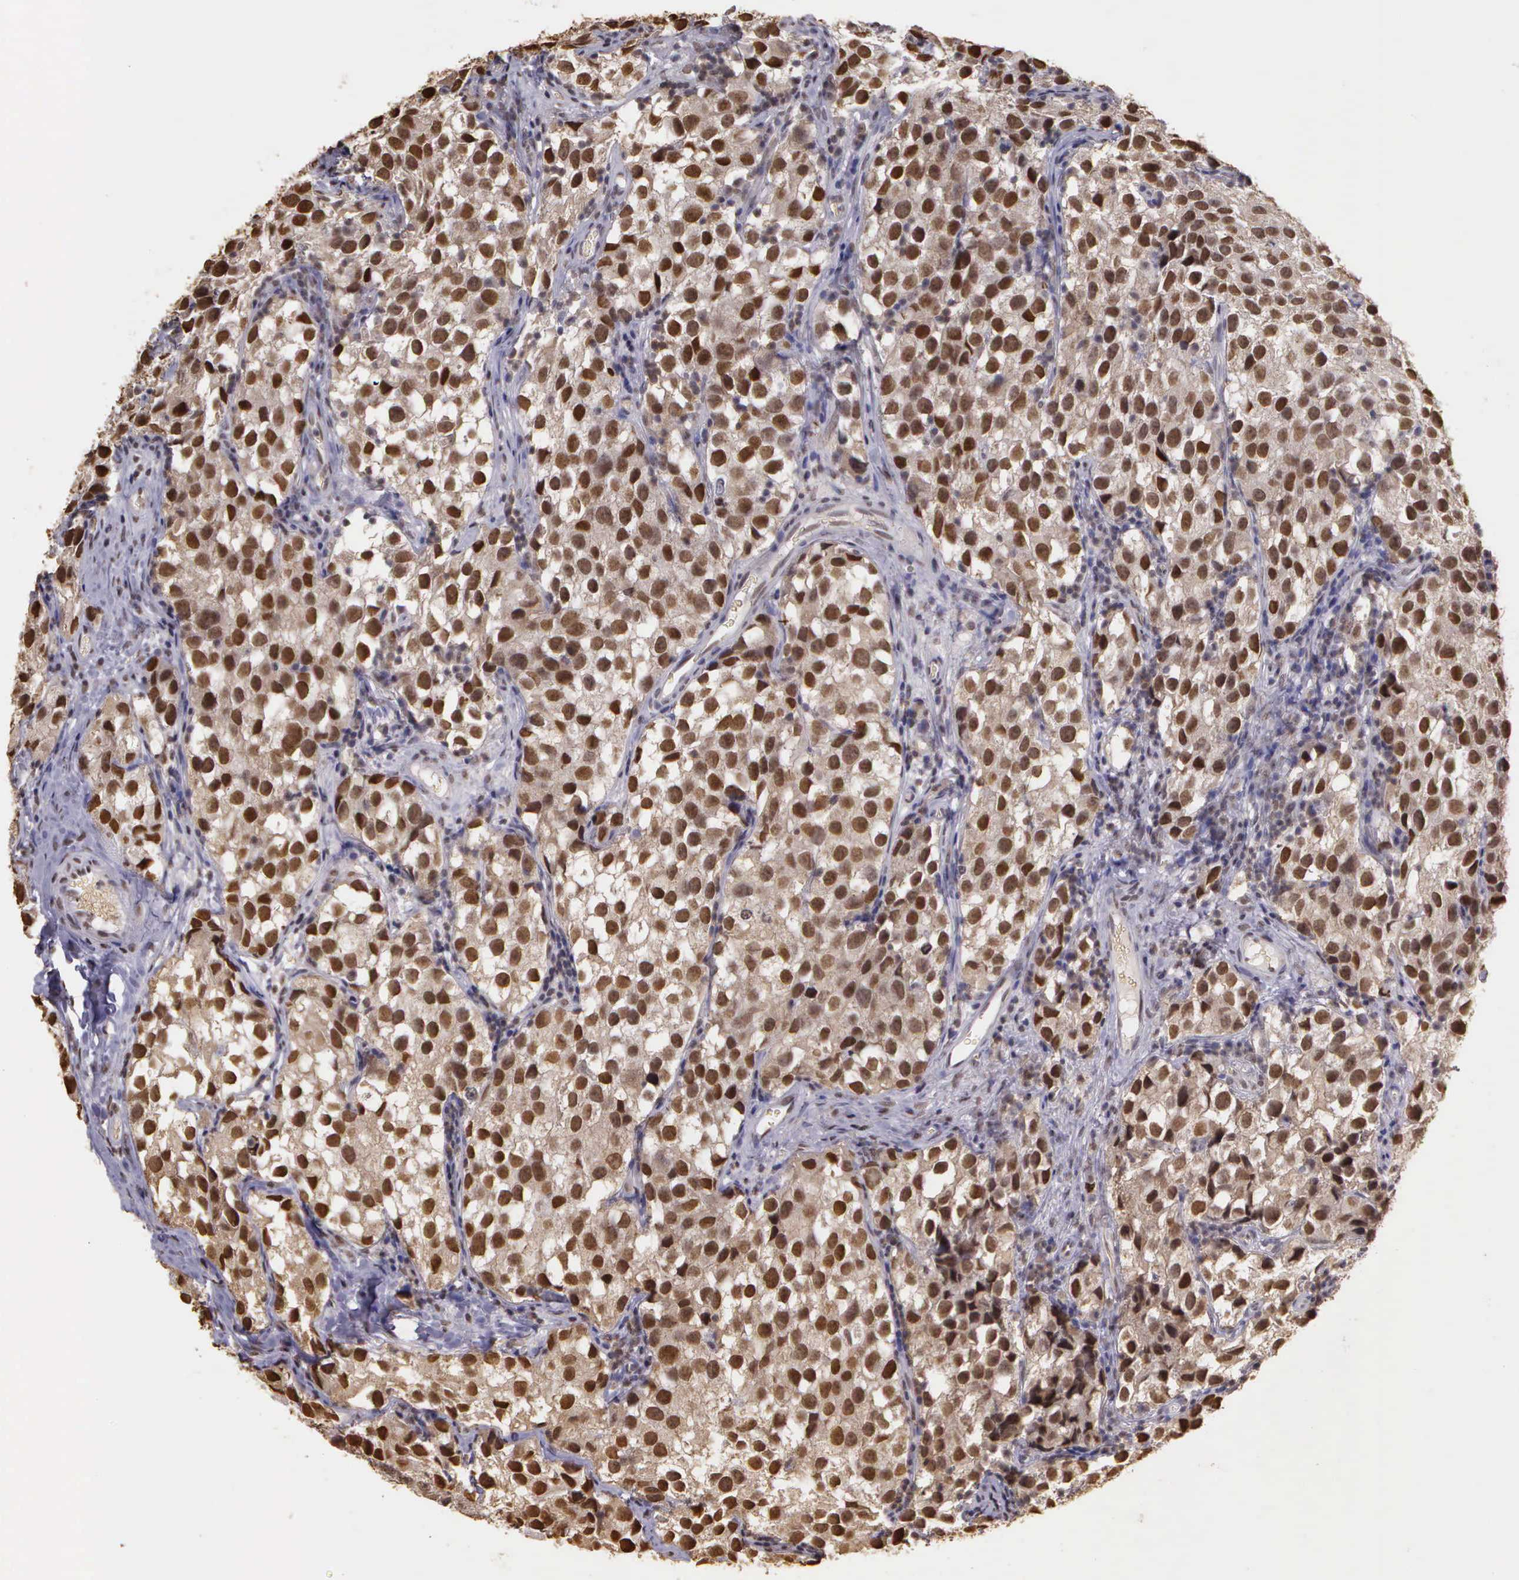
{"staining": {"intensity": "moderate", "quantity": ">75%", "location": "nuclear"}, "tissue": "testis cancer", "cell_type": "Tumor cells", "image_type": "cancer", "snomed": [{"axis": "morphology", "description": "Seminoma, NOS"}, {"axis": "topography", "description": "Testis"}], "caption": "Testis cancer (seminoma) tissue shows moderate nuclear positivity in about >75% of tumor cells, visualized by immunohistochemistry. (Stains: DAB (3,3'-diaminobenzidine) in brown, nuclei in blue, Microscopy: brightfield microscopy at high magnification).", "gene": "ARMCX5", "patient": {"sex": "male", "age": 39}}